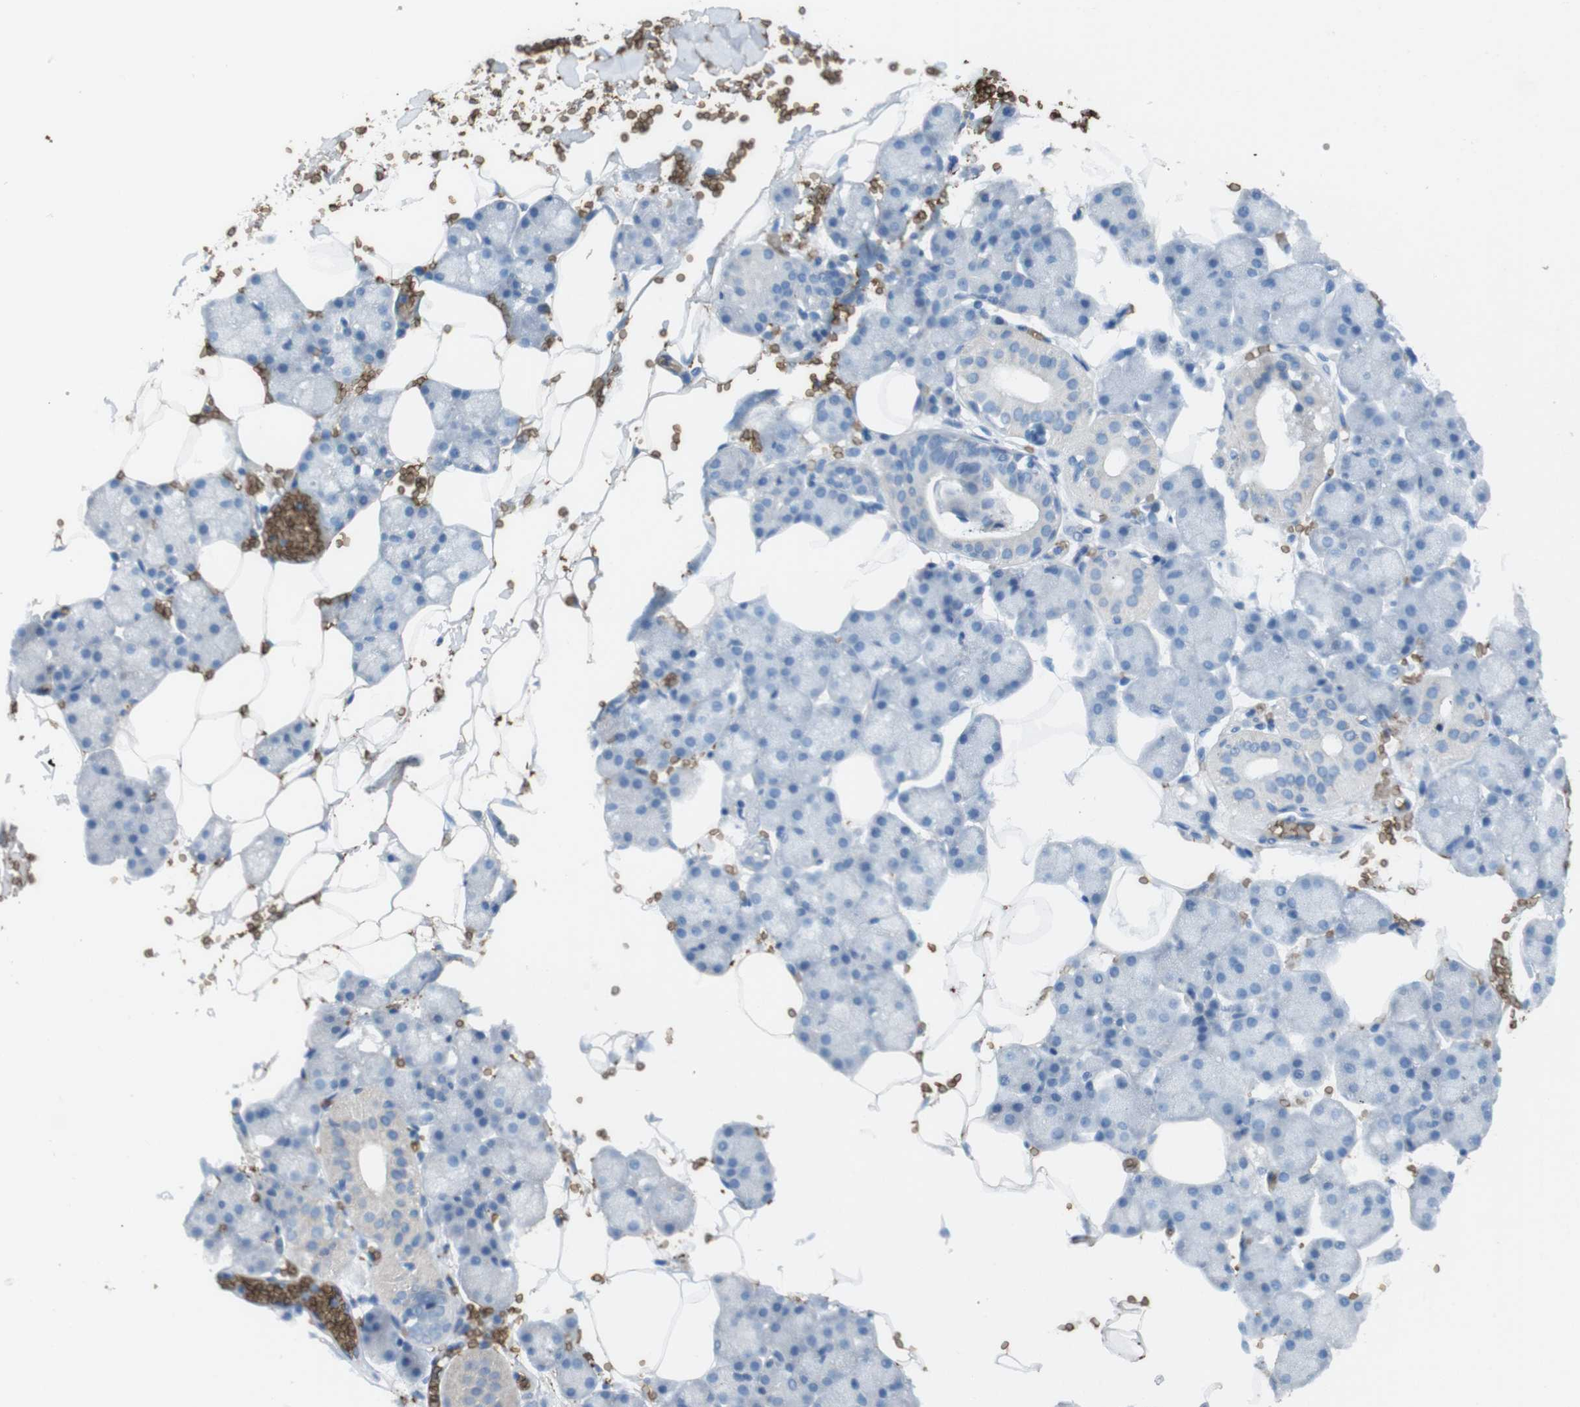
{"staining": {"intensity": "negative", "quantity": "none", "location": "none"}, "tissue": "salivary gland", "cell_type": "Glandular cells", "image_type": "normal", "snomed": [{"axis": "morphology", "description": "Normal tissue, NOS"}, {"axis": "topography", "description": "Salivary gland"}], "caption": "Immunohistochemistry (IHC) of unremarkable human salivary gland reveals no expression in glandular cells.", "gene": "GYPA", "patient": {"sex": "male", "age": 62}}